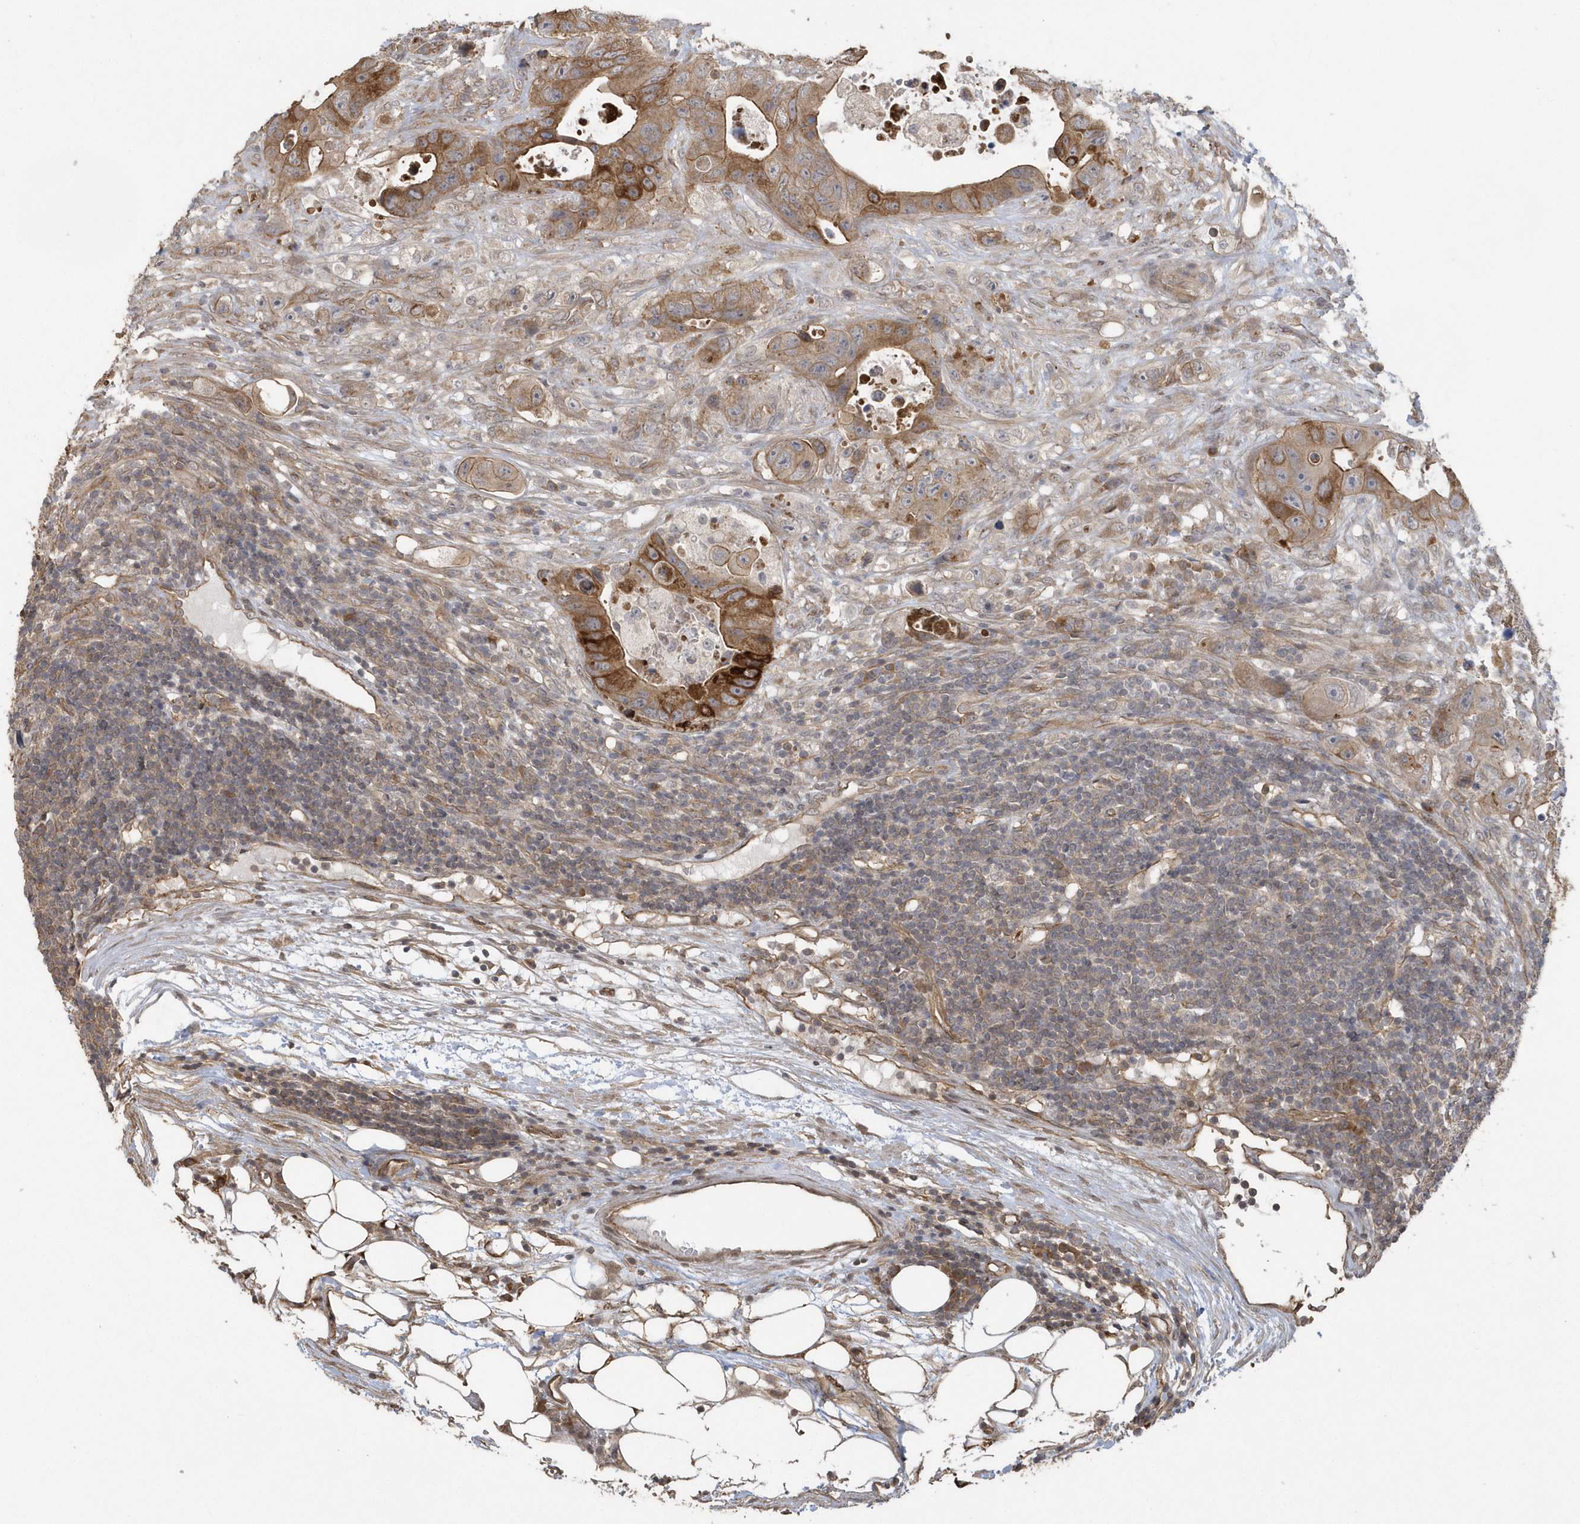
{"staining": {"intensity": "strong", "quantity": ">75%", "location": "cytoplasmic/membranous"}, "tissue": "colorectal cancer", "cell_type": "Tumor cells", "image_type": "cancer", "snomed": [{"axis": "morphology", "description": "Adenocarcinoma, NOS"}, {"axis": "topography", "description": "Colon"}], "caption": "Colorectal cancer (adenocarcinoma) was stained to show a protein in brown. There is high levels of strong cytoplasmic/membranous staining in about >75% of tumor cells. (DAB (3,3'-diaminobenzidine) = brown stain, brightfield microscopy at high magnification).", "gene": "HERPUD1", "patient": {"sex": "female", "age": 46}}